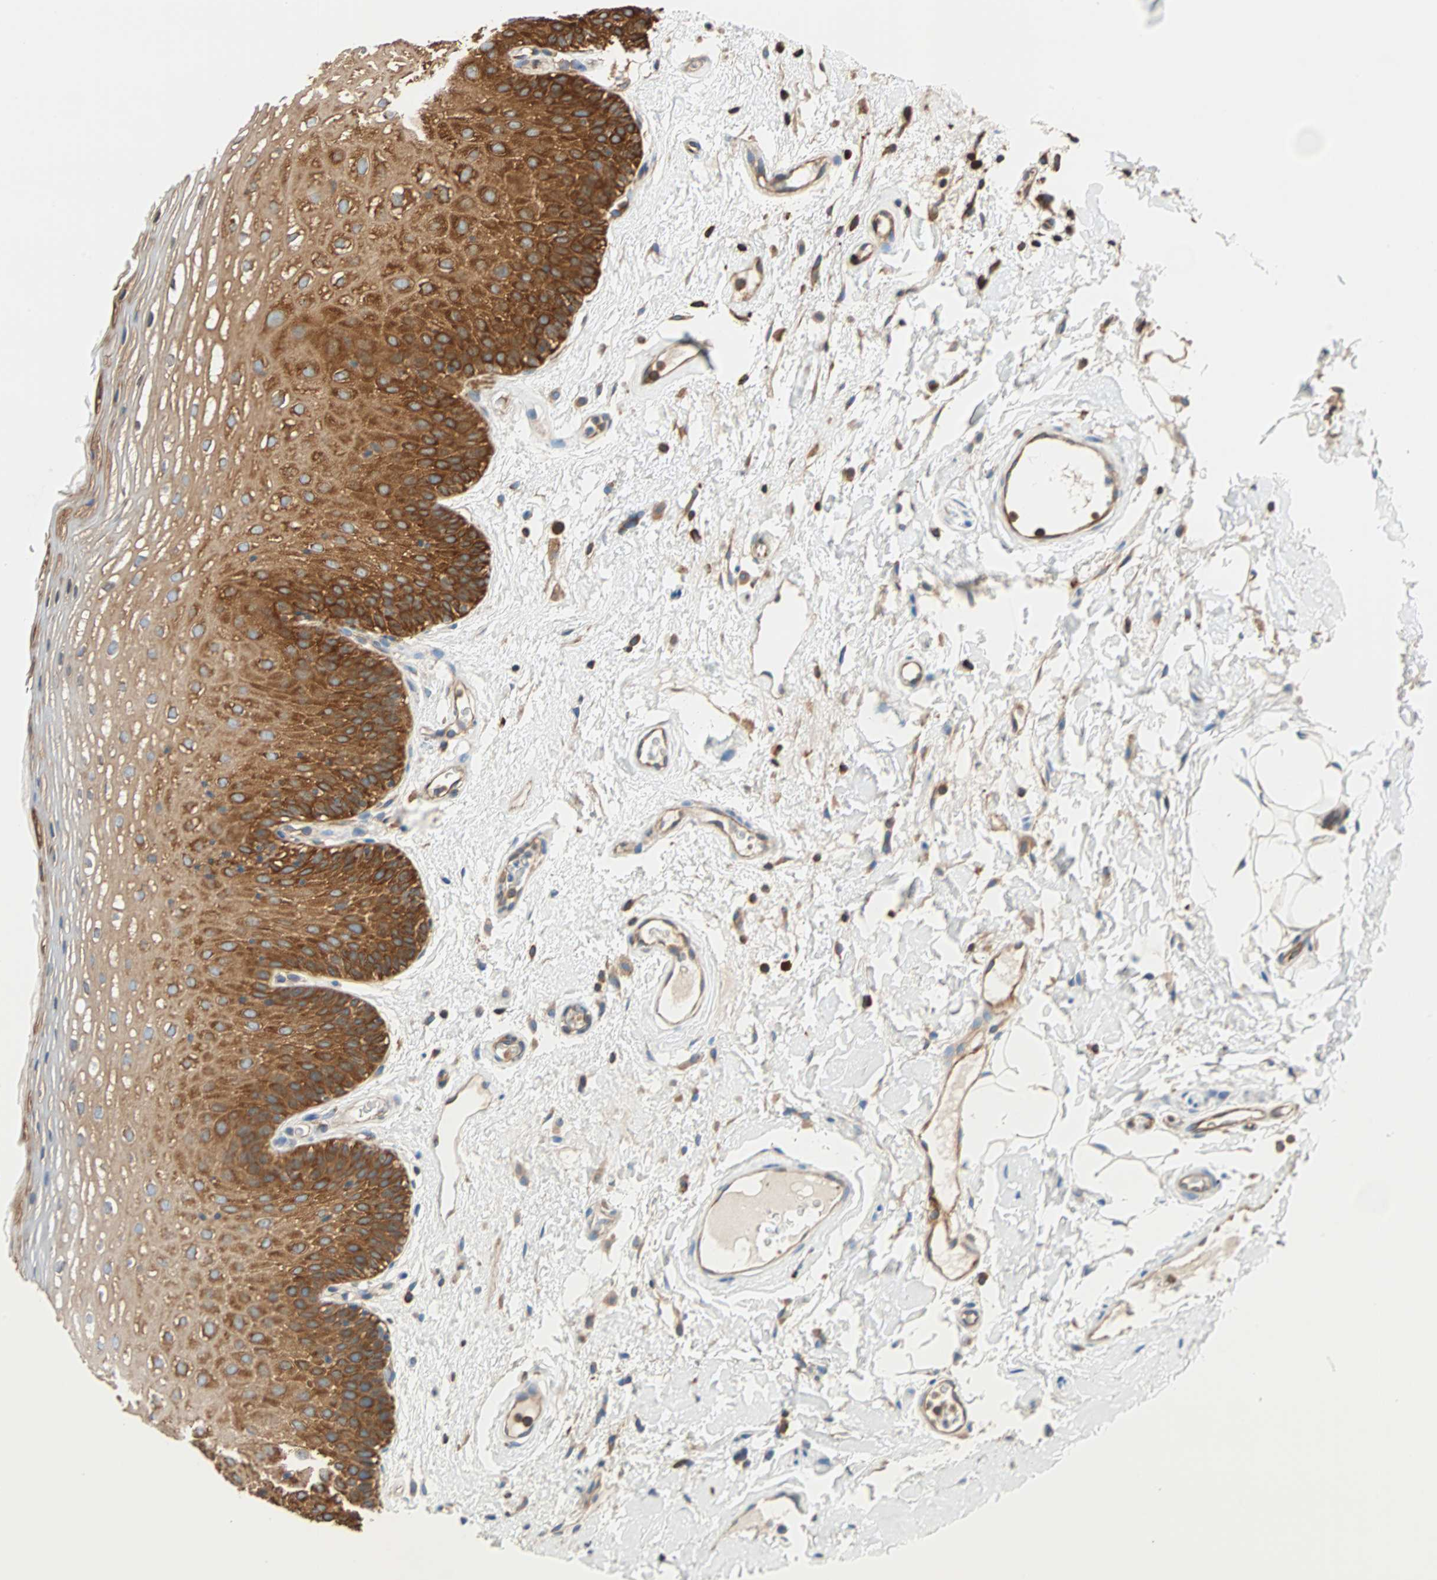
{"staining": {"intensity": "strong", "quantity": ">75%", "location": "cytoplasmic/membranous"}, "tissue": "oral mucosa", "cell_type": "Squamous epithelial cells", "image_type": "normal", "snomed": [{"axis": "morphology", "description": "Normal tissue, NOS"}, {"axis": "morphology", "description": "Squamous cell carcinoma, NOS"}, {"axis": "topography", "description": "Skeletal muscle"}, {"axis": "topography", "description": "Oral tissue"}], "caption": "A brown stain labels strong cytoplasmic/membranous staining of a protein in squamous epithelial cells of benign oral mucosa.", "gene": "EEF2", "patient": {"sex": "male", "age": 71}}